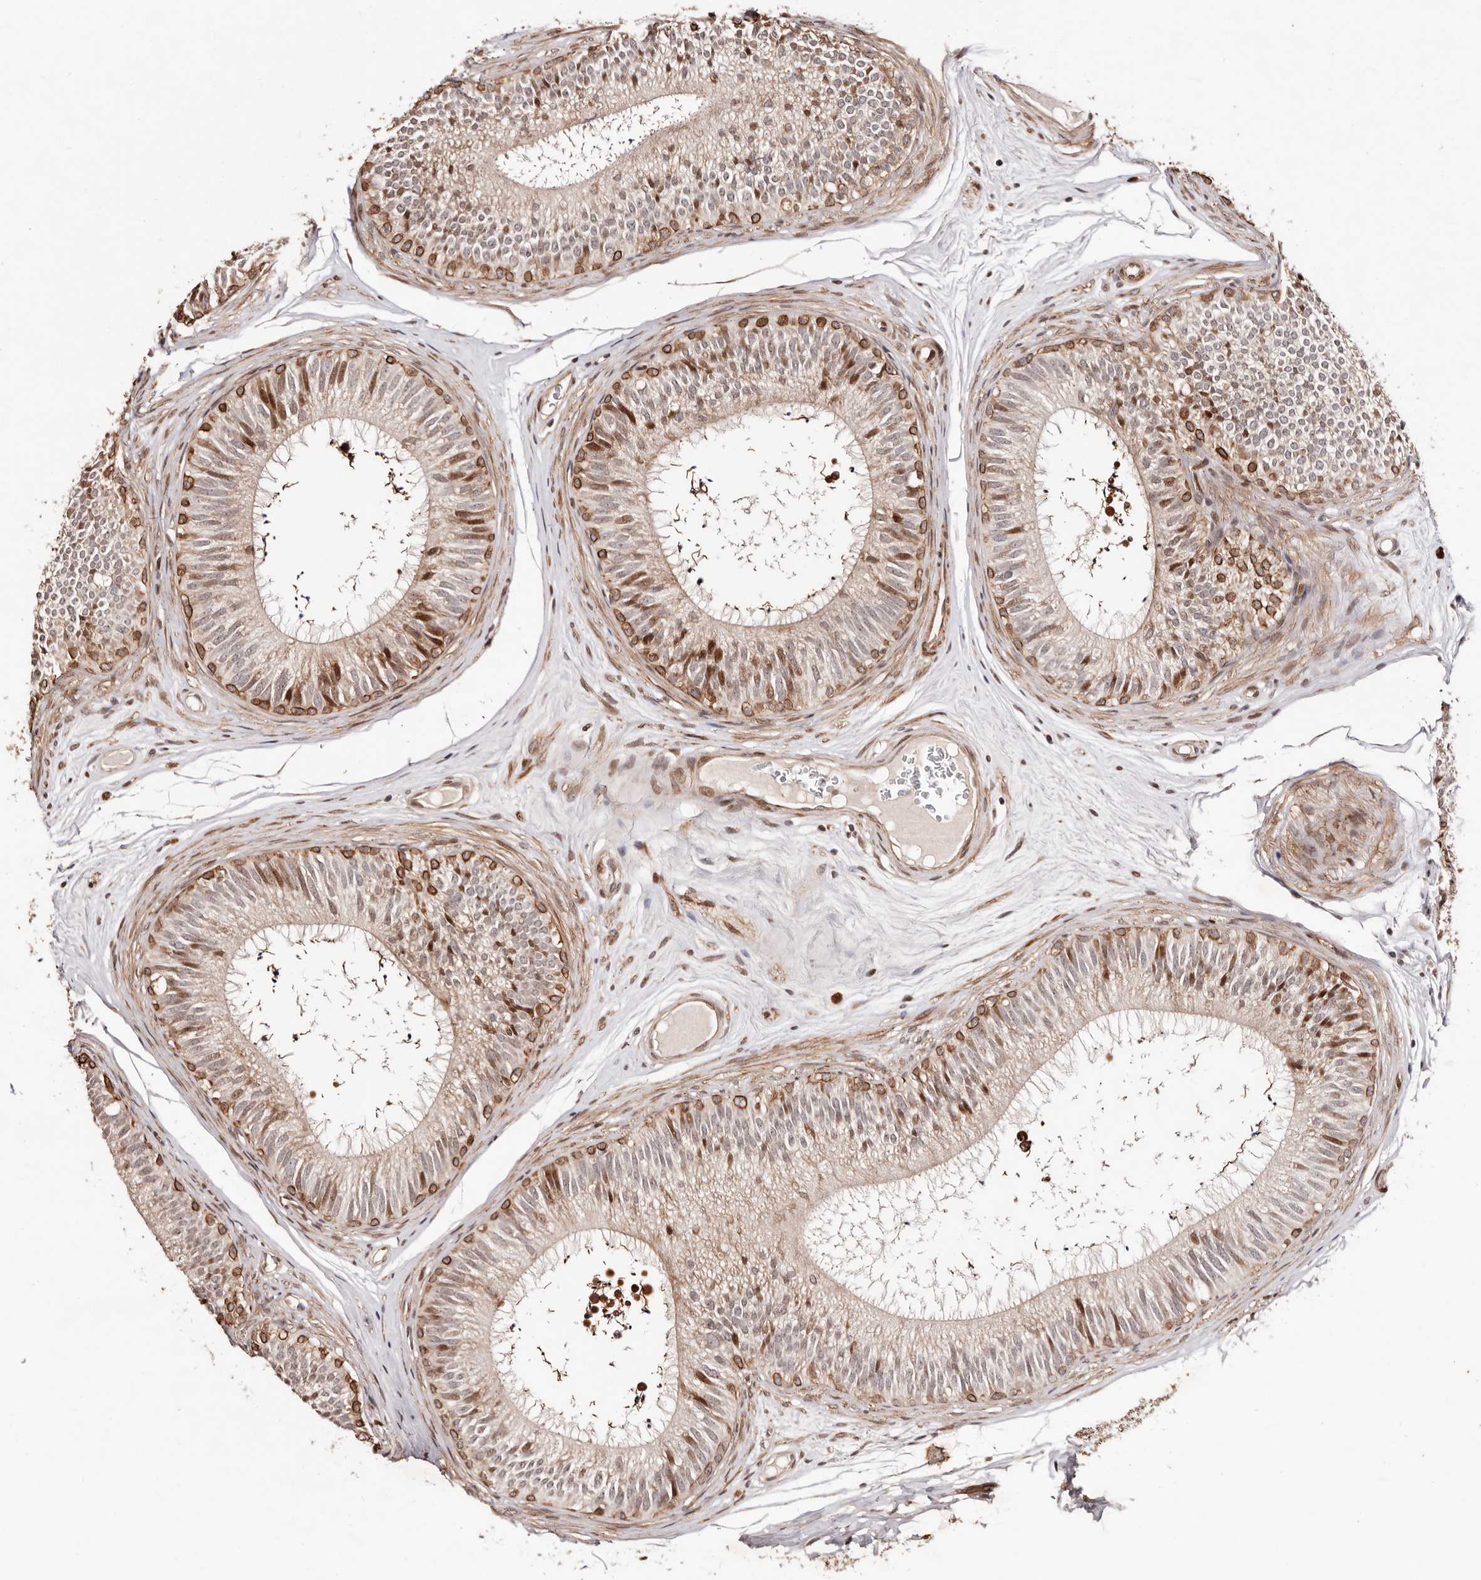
{"staining": {"intensity": "moderate", "quantity": "25%-75%", "location": "cytoplasmic/membranous,nuclear"}, "tissue": "epididymis", "cell_type": "Glandular cells", "image_type": "normal", "snomed": [{"axis": "morphology", "description": "Normal tissue, NOS"}, {"axis": "topography", "description": "Epididymis"}], "caption": "Immunohistochemistry of normal epididymis shows medium levels of moderate cytoplasmic/membranous,nuclear expression in about 25%-75% of glandular cells. The protein is shown in brown color, while the nuclei are stained blue.", "gene": "HIVEP3", "patient": {"sex": "male", "age": 29}}